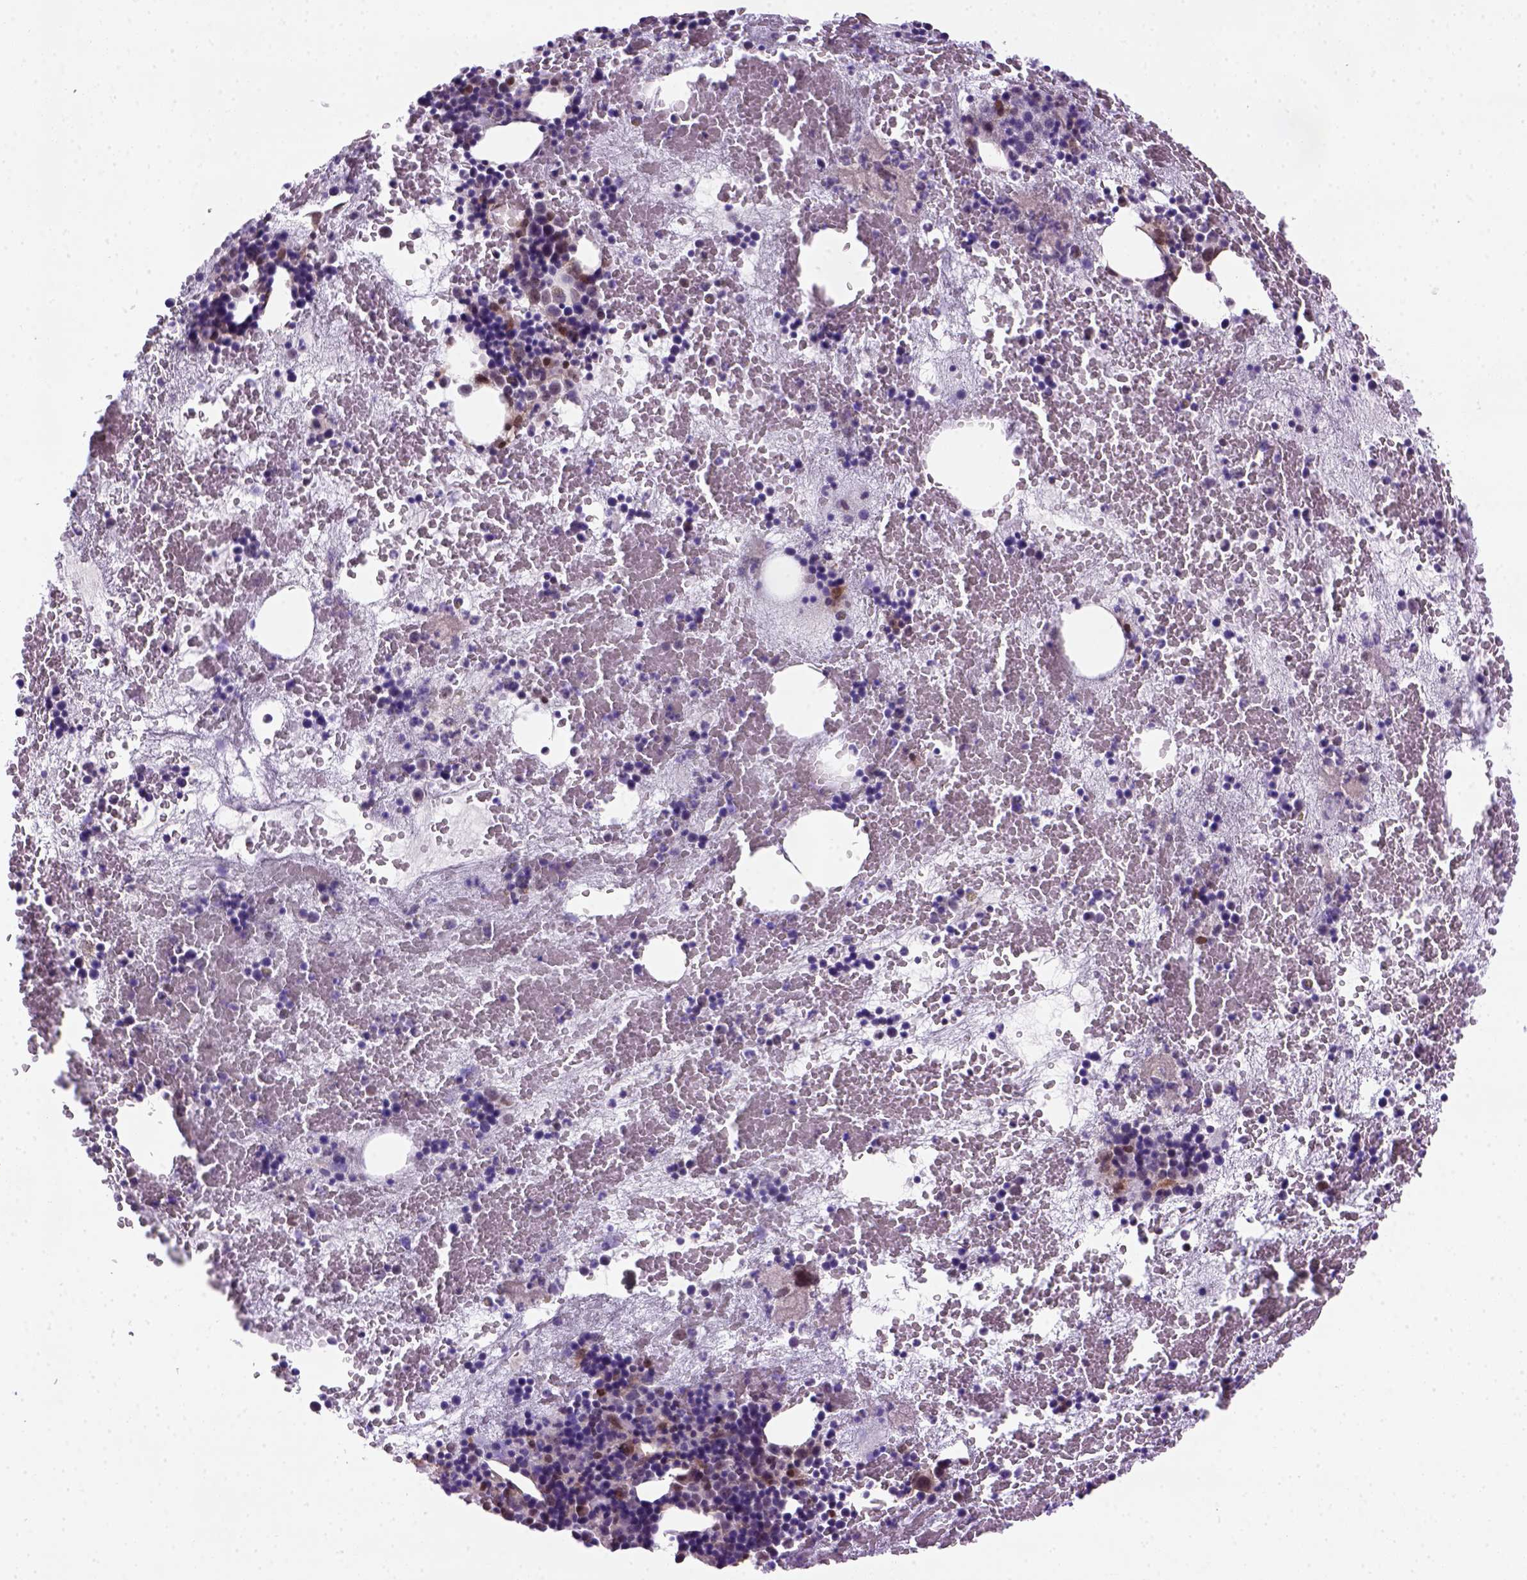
{"staining": {"intensity": "moderate", "quantity": "<25%", "location": "nuclear"}, "tissue": "bone marrow", "cell_type": "Hematopoietic cells", "image_type": "normal", "snomed": [{"axis": "morphology", "description": "Normal tissue, NOS"}, {"axis": "topography", "description": "Bone marrow"}], "caption": "Brown immunohistochemical staining in benign bone marrow shows moderate nuclear staining in about <25% of hematopoietic cells. The staining was performed using DAB (3,3'-diaminobenzidine), with brown indicating positive protein expression. Nuclei are stained blue with hematoxylin.", "gene": "MGMT", "patient": {"sex": "male", "age": 79}}